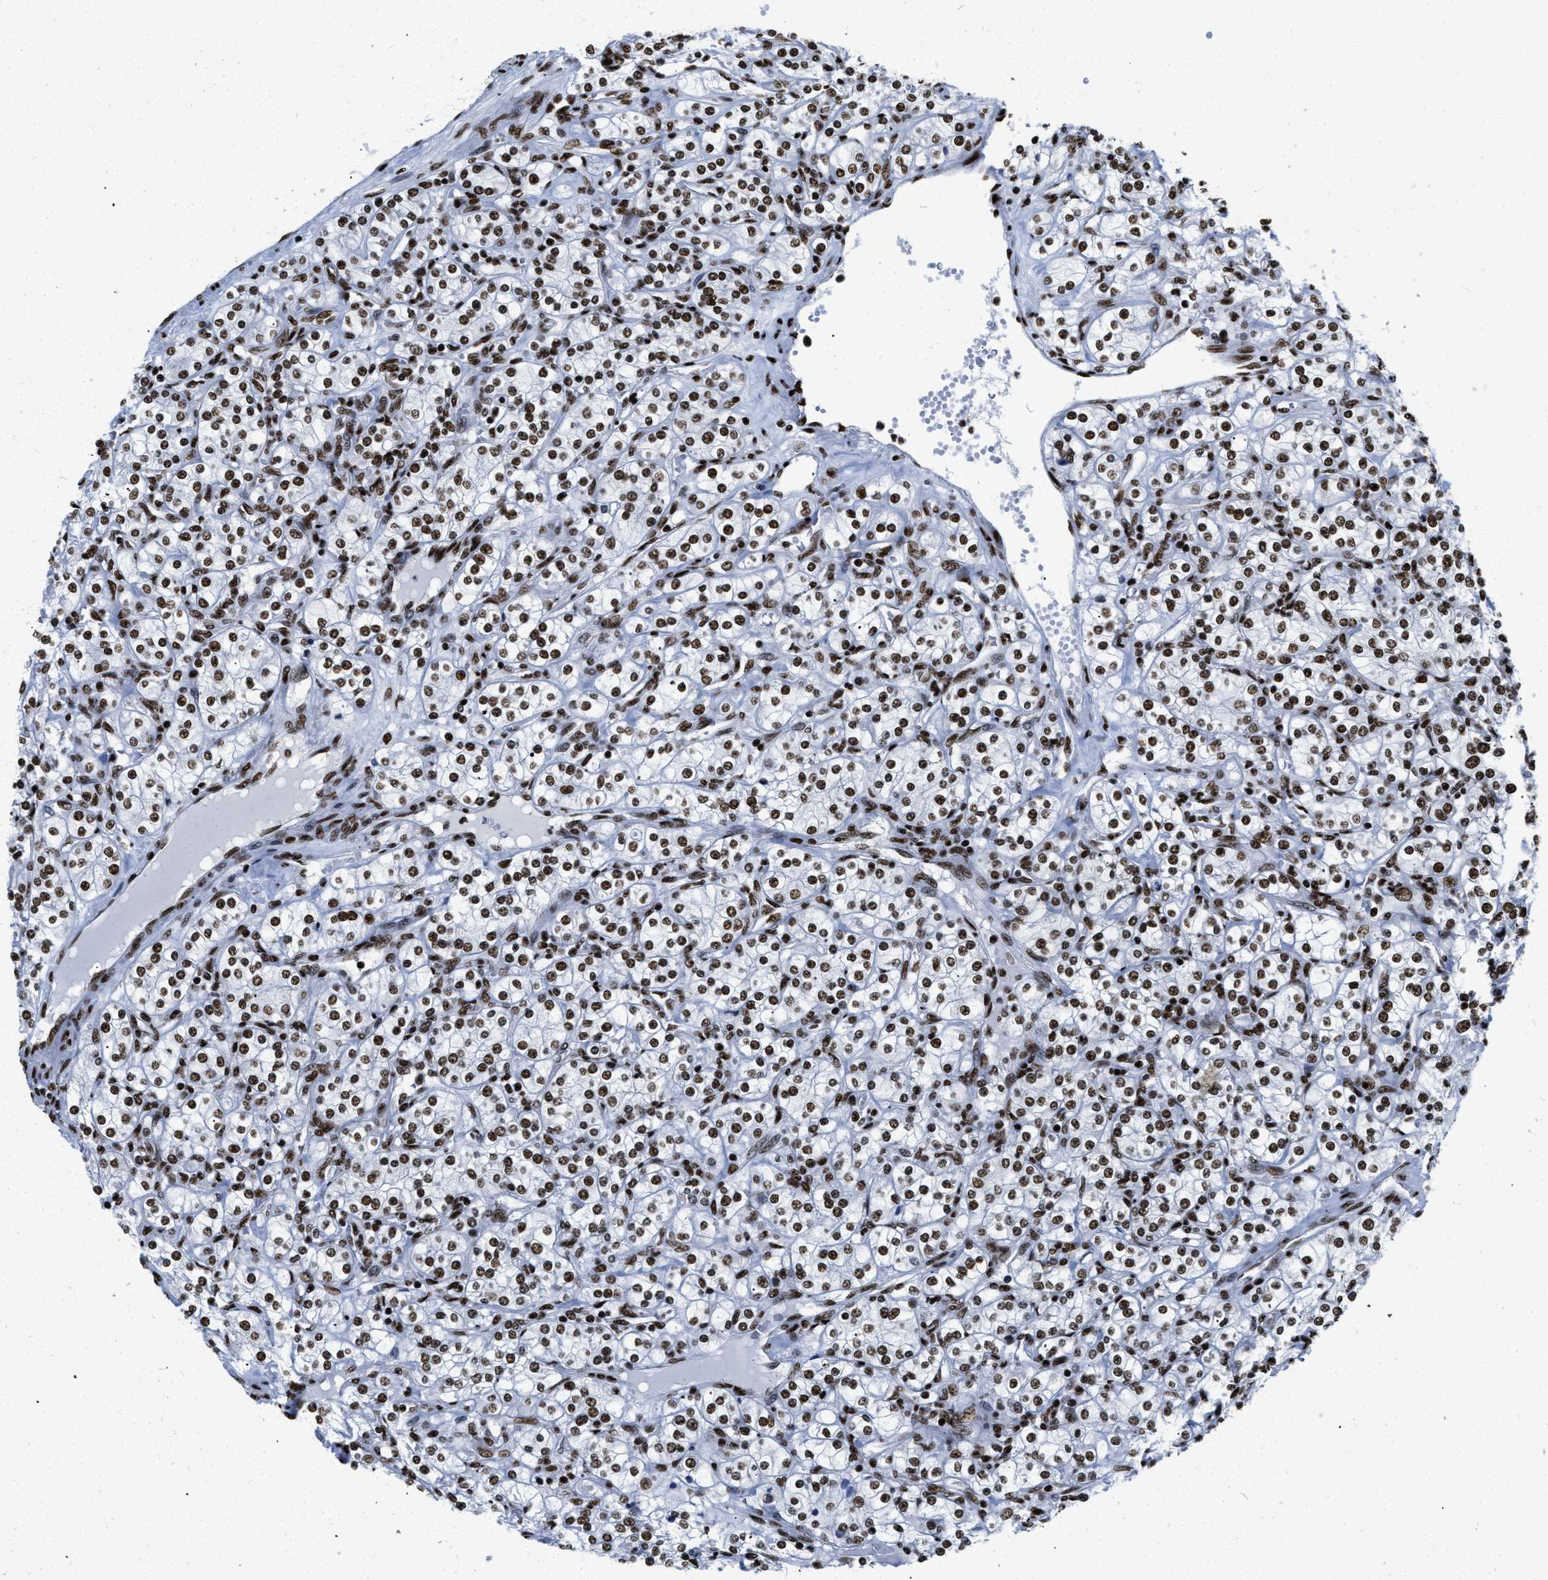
{"staining": {"intensity": "strong", "quantity": ">75%", "location": "nuclear"}, "tissue": "renal cancer", "cell_type": "Tumor cells", "image_type": "cancer", "snomed": [{"axis": "morphology", "description": "Adenocarcinoma, NOS"}, {"axis": "topography", "description": "Kidney"}], "caption": "This image demonstrates immunohistochemistry (IHC) staining of human renal adenocarcinoma, with high strong nuclear positivity in about >75% of tumor cells.", "gene": "CREB1", "patient": {"sex": "male", "age": 77}}